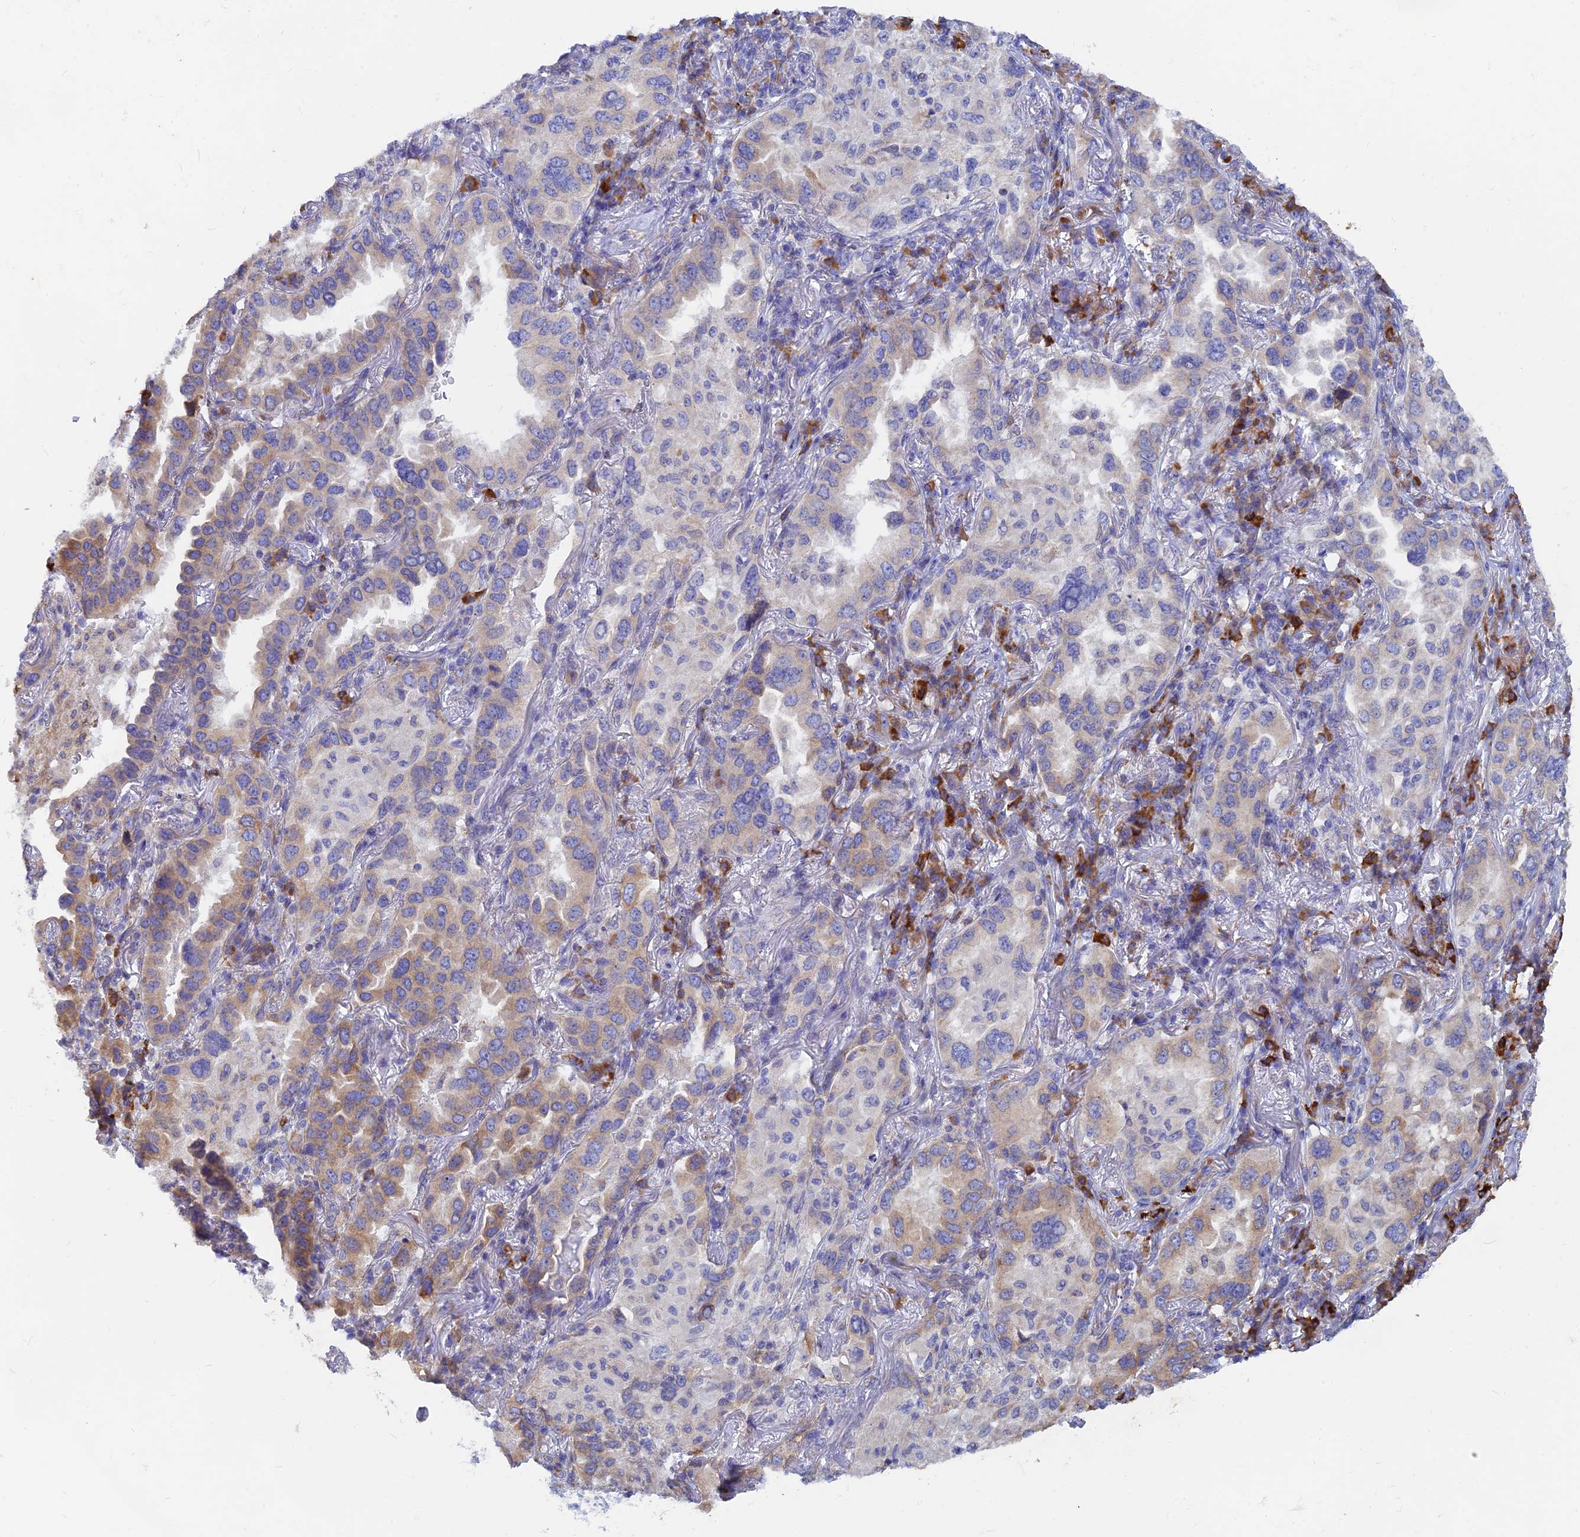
{"staining": {"intensity": "weak", "quantity": "25%-75%", "location": "cytoplasmic/membranous"}, "tissue": "lung cancer", "cell_type": "Tumor cells", "image_type": "cancer", "snomed": [{"axis": "morphology", "description": "Adenocarcinoma, NOS"}, {"axis": "topography", "description": "Lung"}], "caption": "IHC histopathology image of neoplastic tissue: human adenocarcinoma (lung) stained using immunohistochemistry (IHC) displays low levels of weak protein expression localized specifically in the cytoplasmic/membranous of tumor cells, appearing as a cytoplasmic/membranous brown color.", "gene": "WDR35", "patient": {"sex": "female", "age": 69}}